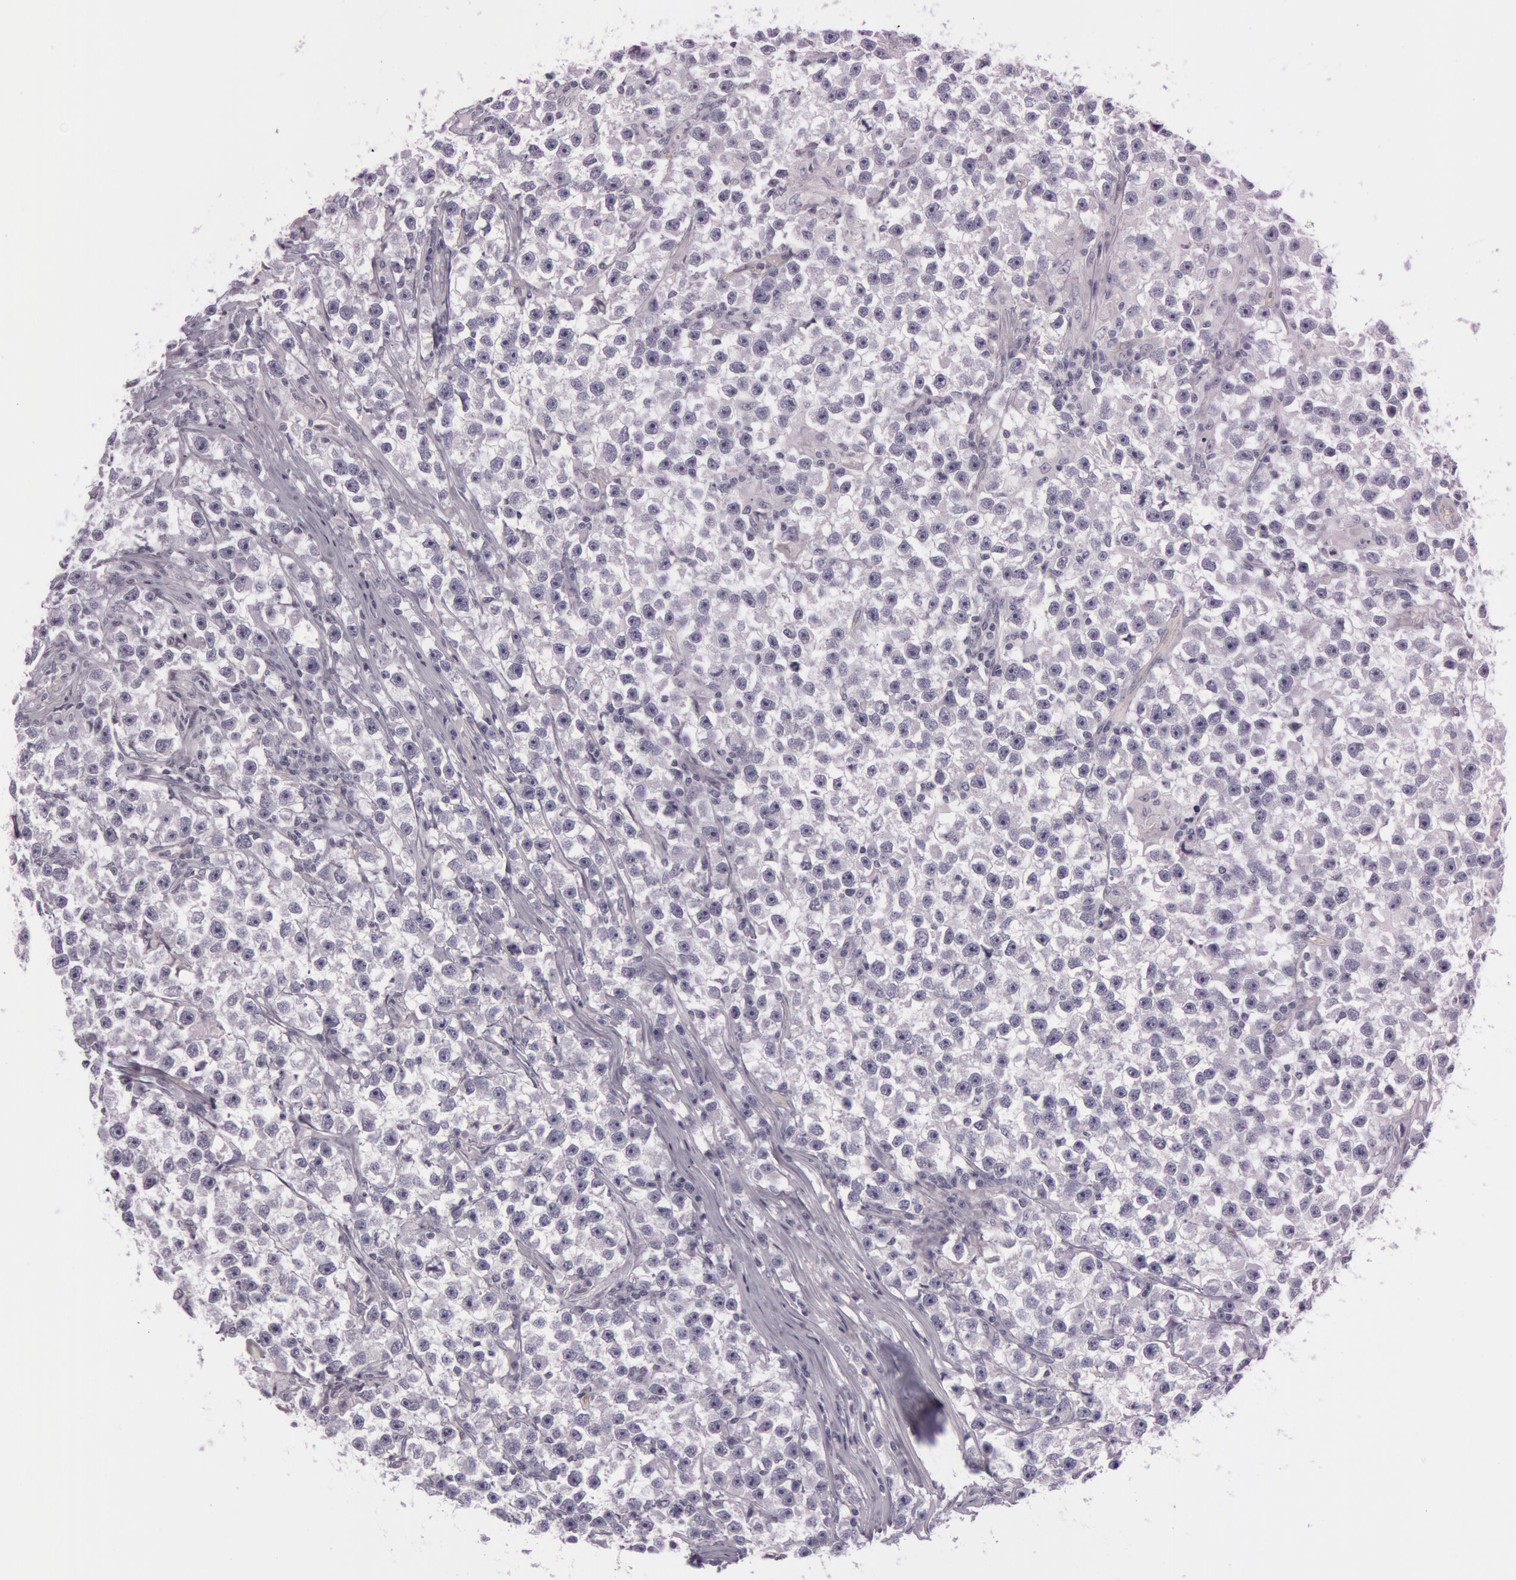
{"staining": {"intensity": "negative", "quantity": "none", "location": "none"}, "tissue": "testis cancer", "cell_type": "Tumor cells", "image_type": "cancer", "snomed": [{"axis": "morphology", "description": "Seminoma, NOS"}, {"axis": "topography", "description": "Testis"}], "caption": "This image is of testis cancer (seminoma) stained with IHC to label a protein in brown with the nuclei are counter-stained blue. There is no staining in tumor cells.", "gene": "FOLH1", "patient": {"sex": "male", "age": 33}}